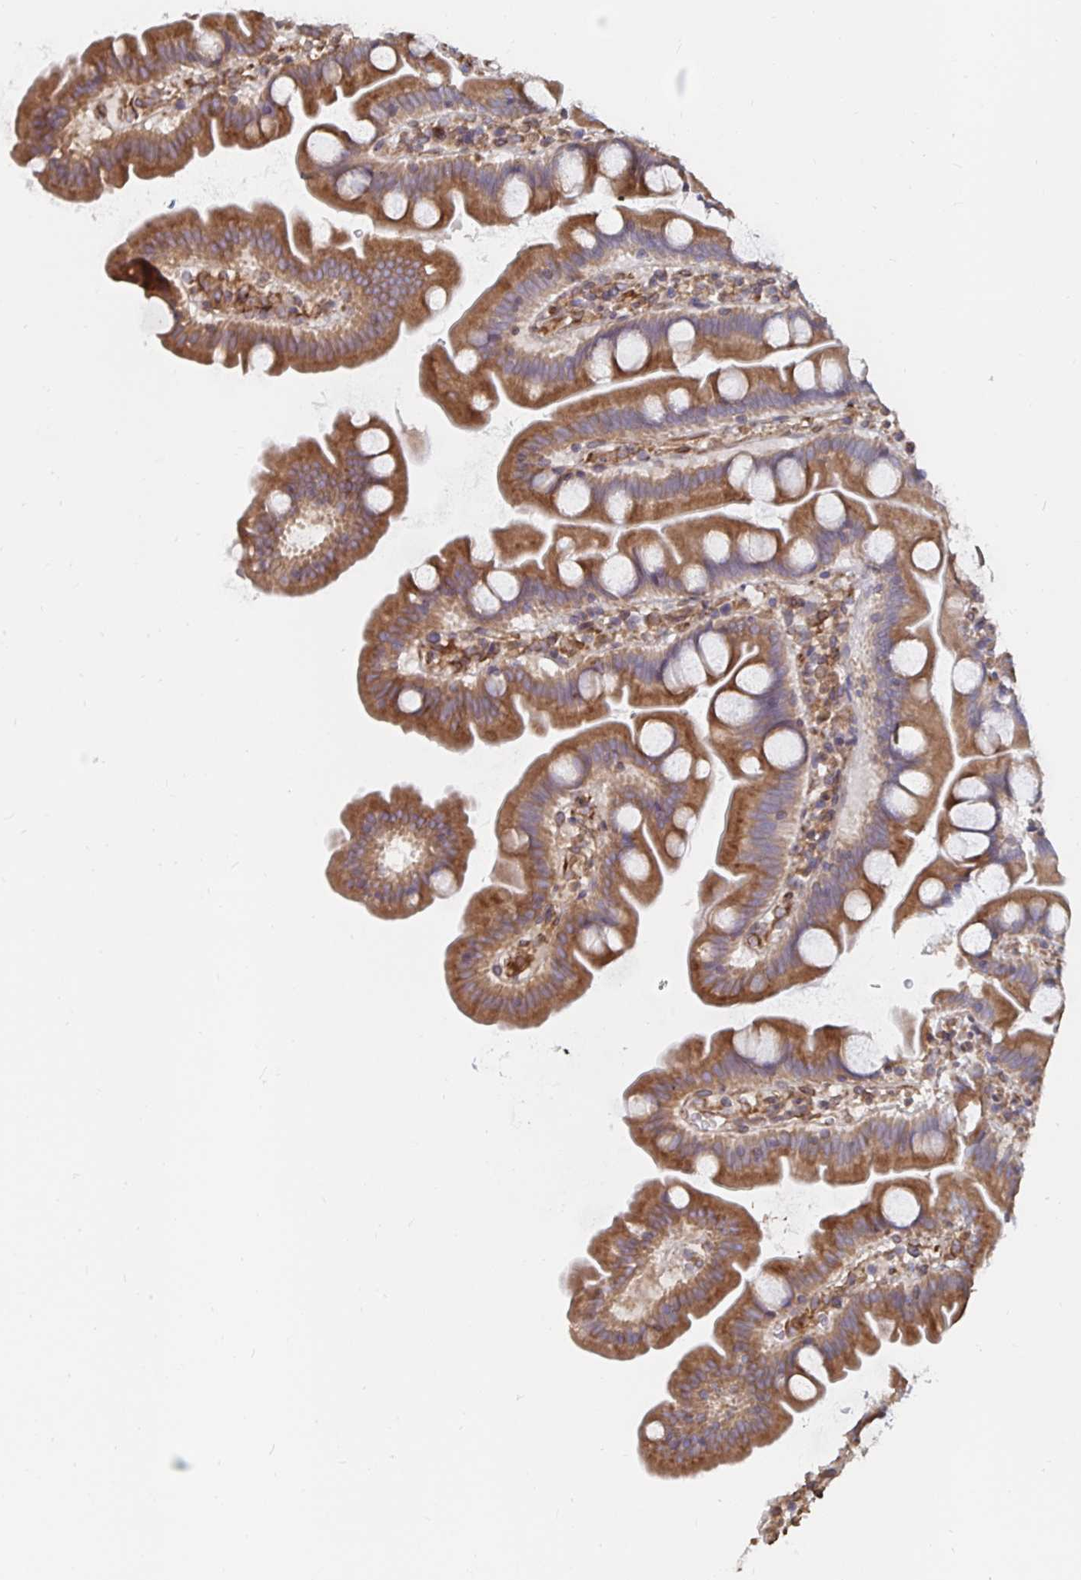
{"staining": {"intensity": "moderate", "quantity": ">75%", "location": "cytoplasmic/membranous"}, "tissue": "small intestine", "cell_type": "Glandular cells", "image_type": "normal", "snomed": [{"axis": "morphology", "description": "Normal tissue, NOS"}, {"axis": "topography", "description": "Small intestine"}], "caption": "This photomicrograph displays immunohistochemistry staining of normal human small intestine, with medium moderate cytoplasmic/membranous expression in about >75% of glandular cells.", "gene": "BCAP29", "patient": {"sex": "female", "age": 68}}